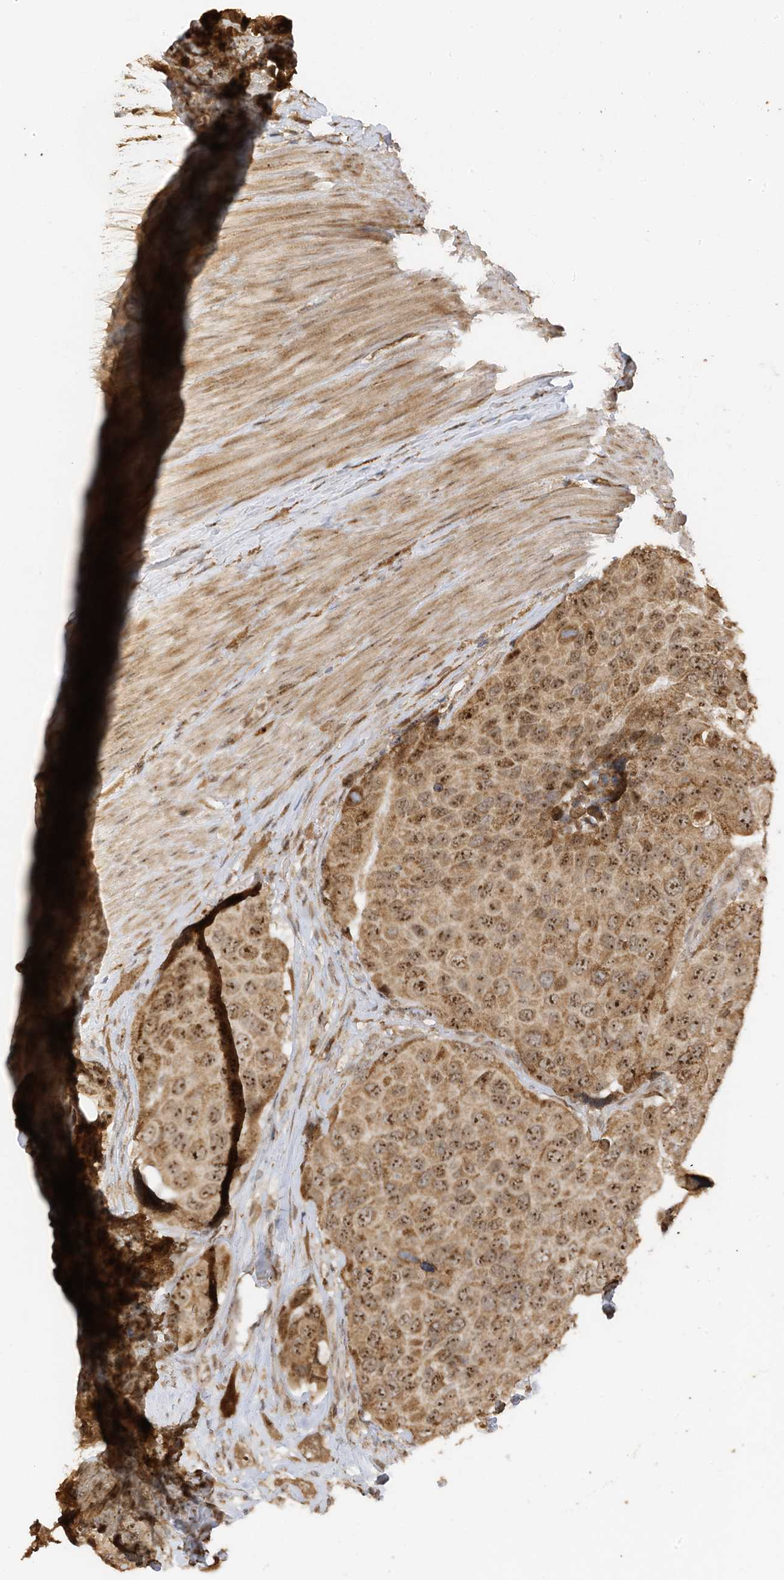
{"staining": {"intensity": "moderate", "quantity": ">75%", "location": "cytoplasmic/membranous,nuclear"}, "tissue": "urothelial cancer", "cell_type": "Tumor cells", "image_type": "cancer", "snomed": [{"axis": "morphology", "description": "Urothelial carcinoma, High grade"}, {"axis": "topography", "description": "Urinary bladder"}], "caption": "A photomicrograph of human urothelial carcinoma (high-grade) stained for a protein exhibits moderate cytoplasmic/membranous and nuclear brown staining in tumor cells.", "gene": "ERLEC1", "patient": {"sex": "male", "age": 74}}